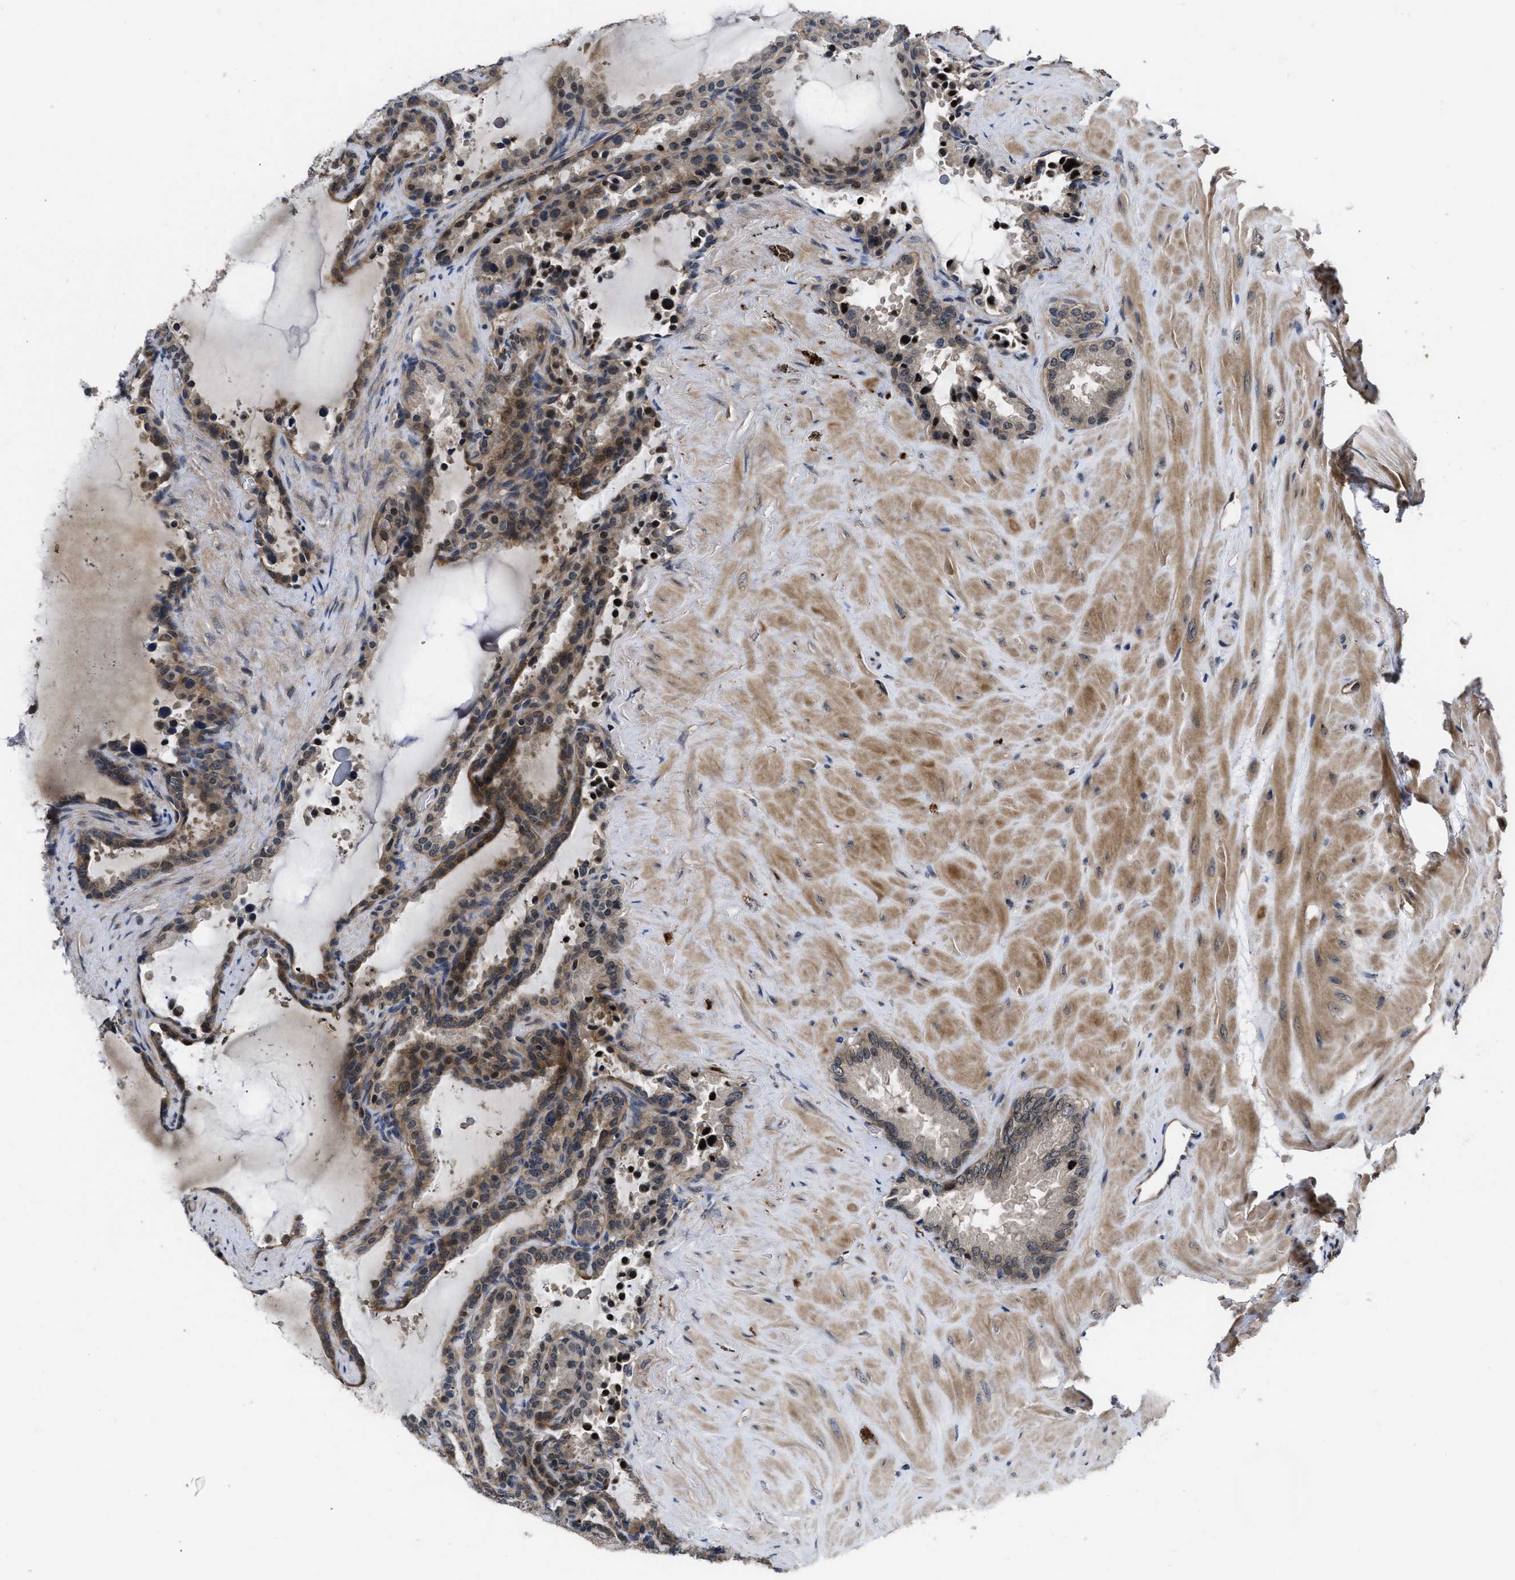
{"staining": {"intensity": "moderate", "quantity": "25%-75%", "location": "cytoplasmic/membranous"}, "tissue": "seminal vesicle", "cell_type": "Glandular cells", "image_type": "normal", "snomed": [{"axis": "morphology", "description": "Normal tissue, NOS"}, {"axis": "topography", "description": "Seminal veicle"}], "caption": "Glandular cells display moderate cytoplasmic/membranous expression in about 25%-75% of cells in normal seminal vesicle. (DAB (3,3'-diaminobenzidine) = brown stain, brightfield microscopy at high magnification).", "gene": "DNAJC14", "patient": {"sex": "male", "age": 46}}